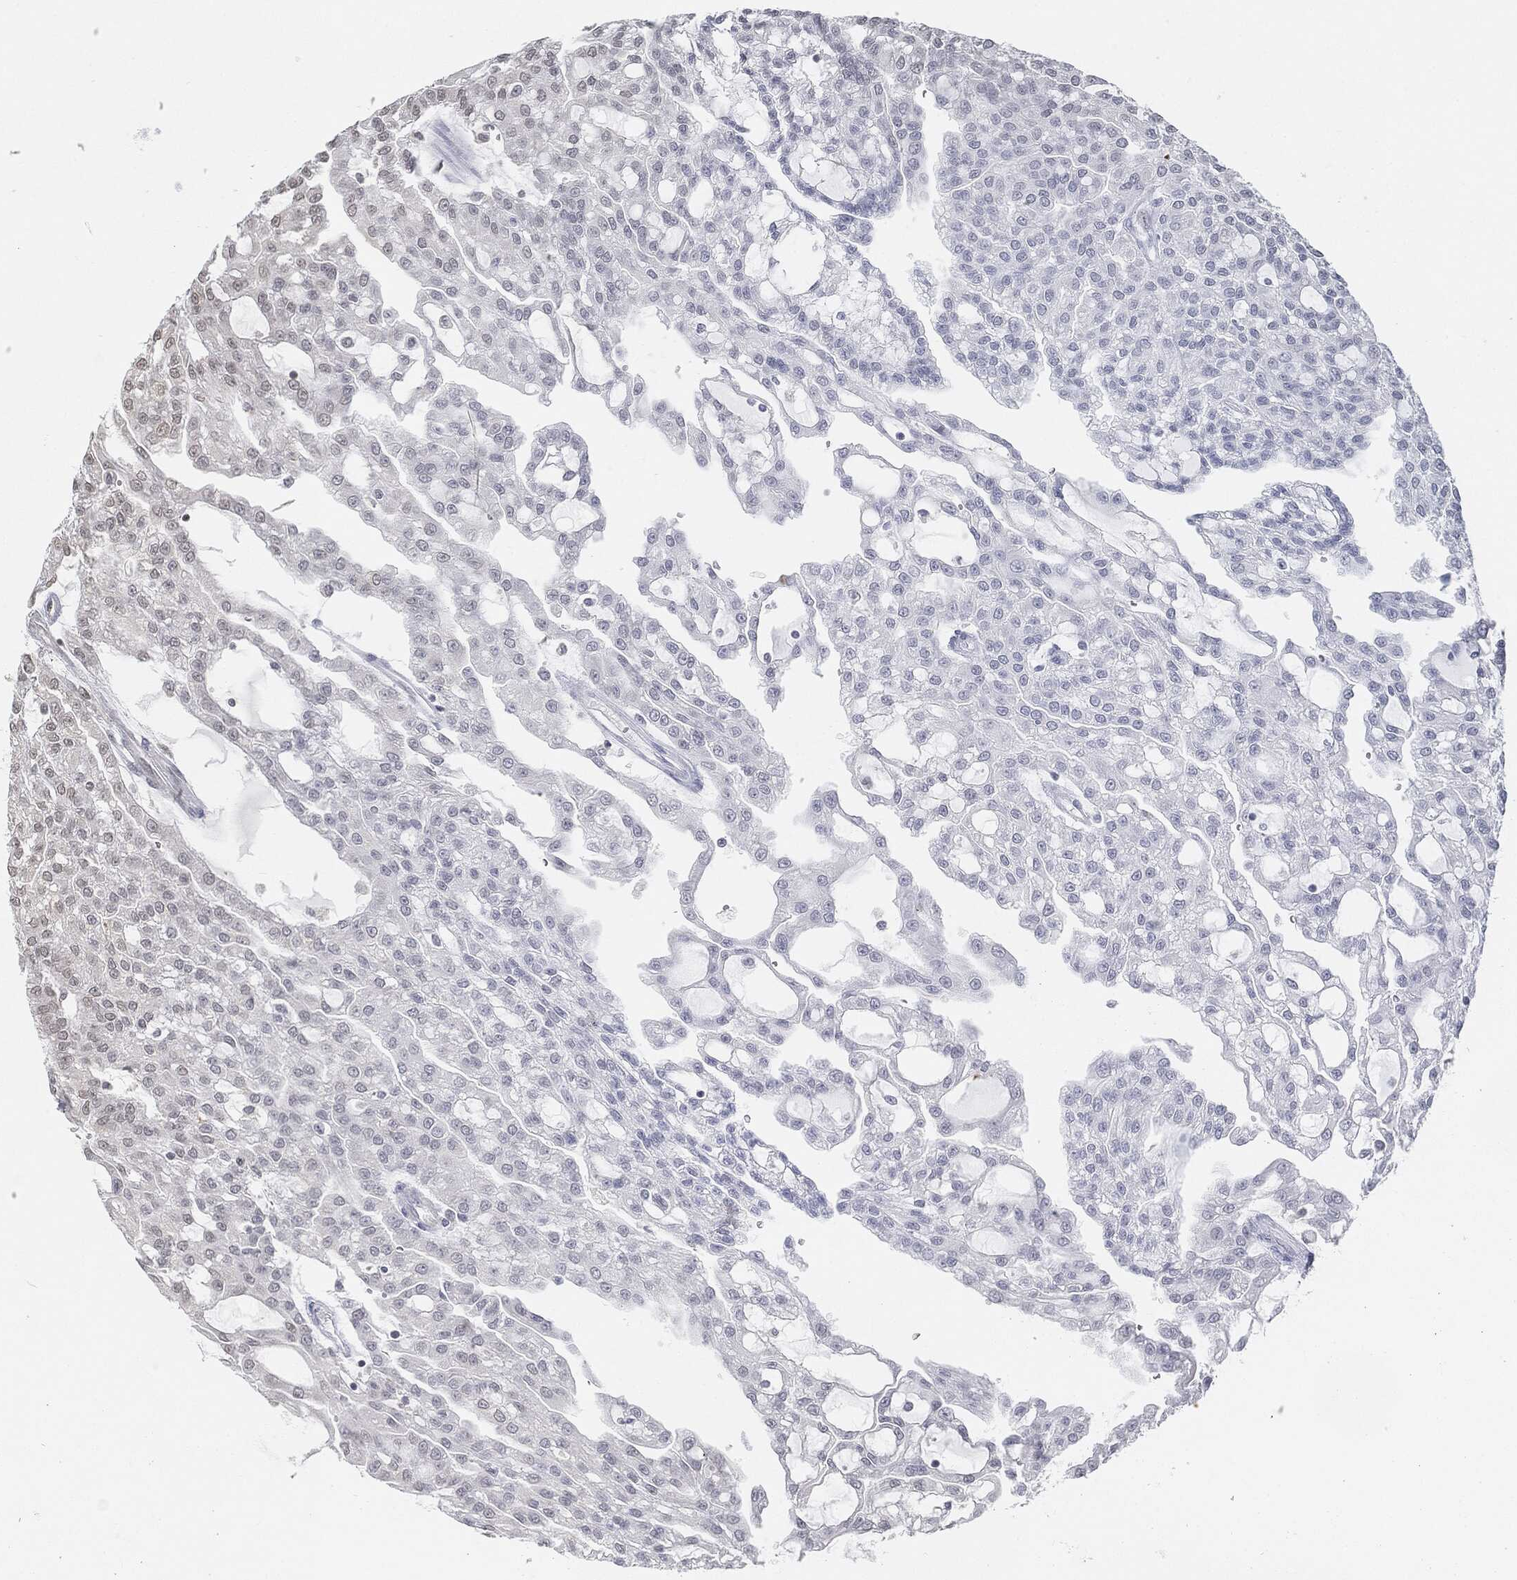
{"staining": {"intensity": "moderate", "quantity": "<25%", "location": "nuclear"}, "tissue": "renal cancer", "cell_type": "Tumor cells", "image_type": "cancer", "snomed": [{"axis": "morphology", "description": "Adenocarcinoma, NOS"}, {"axis": "topography", "description": "Kidney"}], "caption": "Brown immunohistochemical staining in human renal adenocarcinoma displays moderate nuclear positivity in approximately <25% of tumor cells.", "gene": "CIB1", "patient": {"sex": "male", "age": 63}}